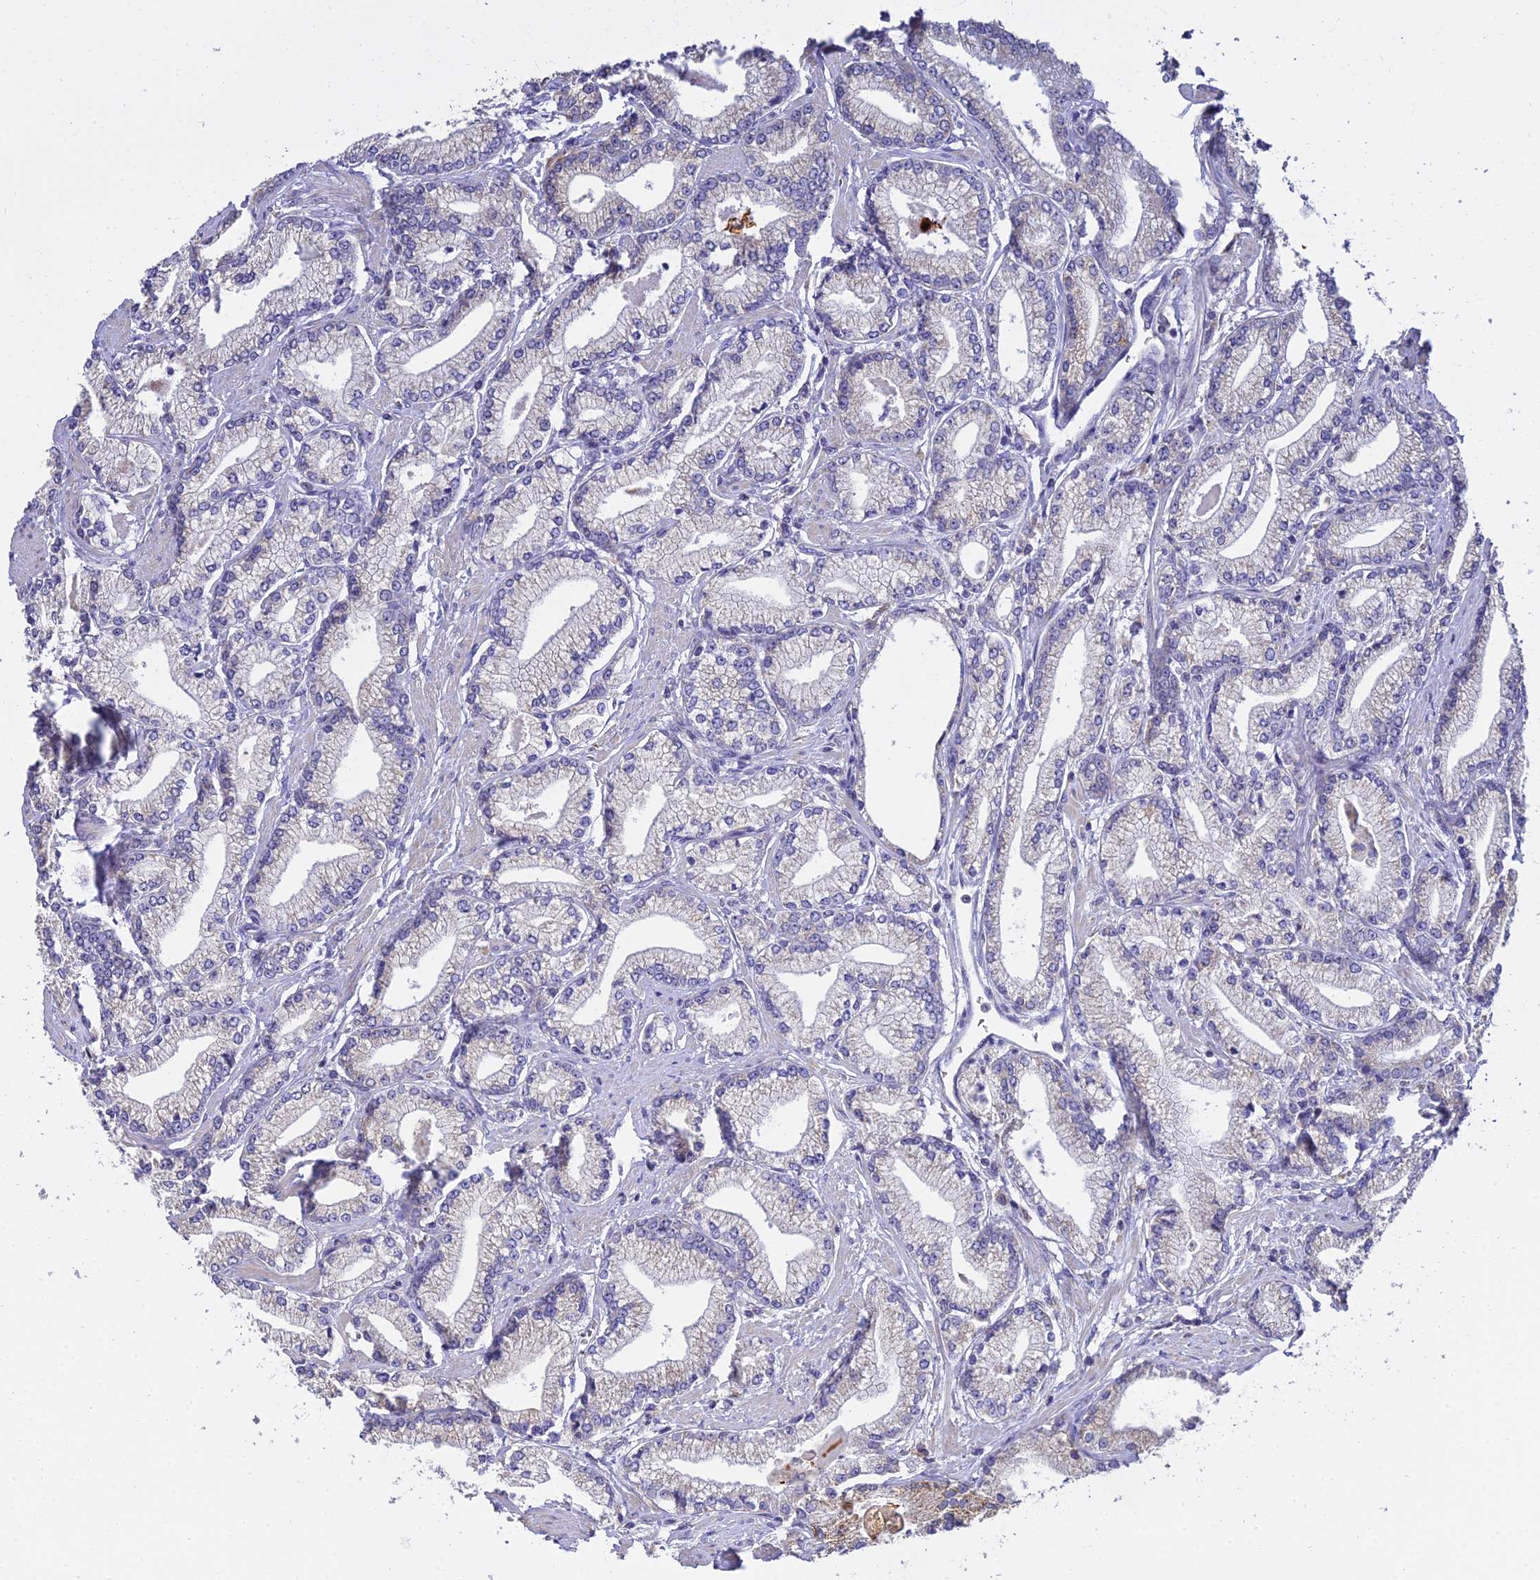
{"staining": {"intensity": "negative", "quantity": "none", "location": "none"}, "tissue": "prostate cancer", "cell_type": "Tumor cells", "image_type": "cancer", "snomed": [{"axis": "morphology", "description": "Adenocarcinoma, High grade"}, {"axis": "topography", "description": "Prostate"}], "caption": "DAB immunohistochemical staining of high-grade adenocarcinoma (prostate) demonstrates no significant expression in tumor cells.", "gene": "ARL8B", "patient": {"sex": "male", "age": 67}}